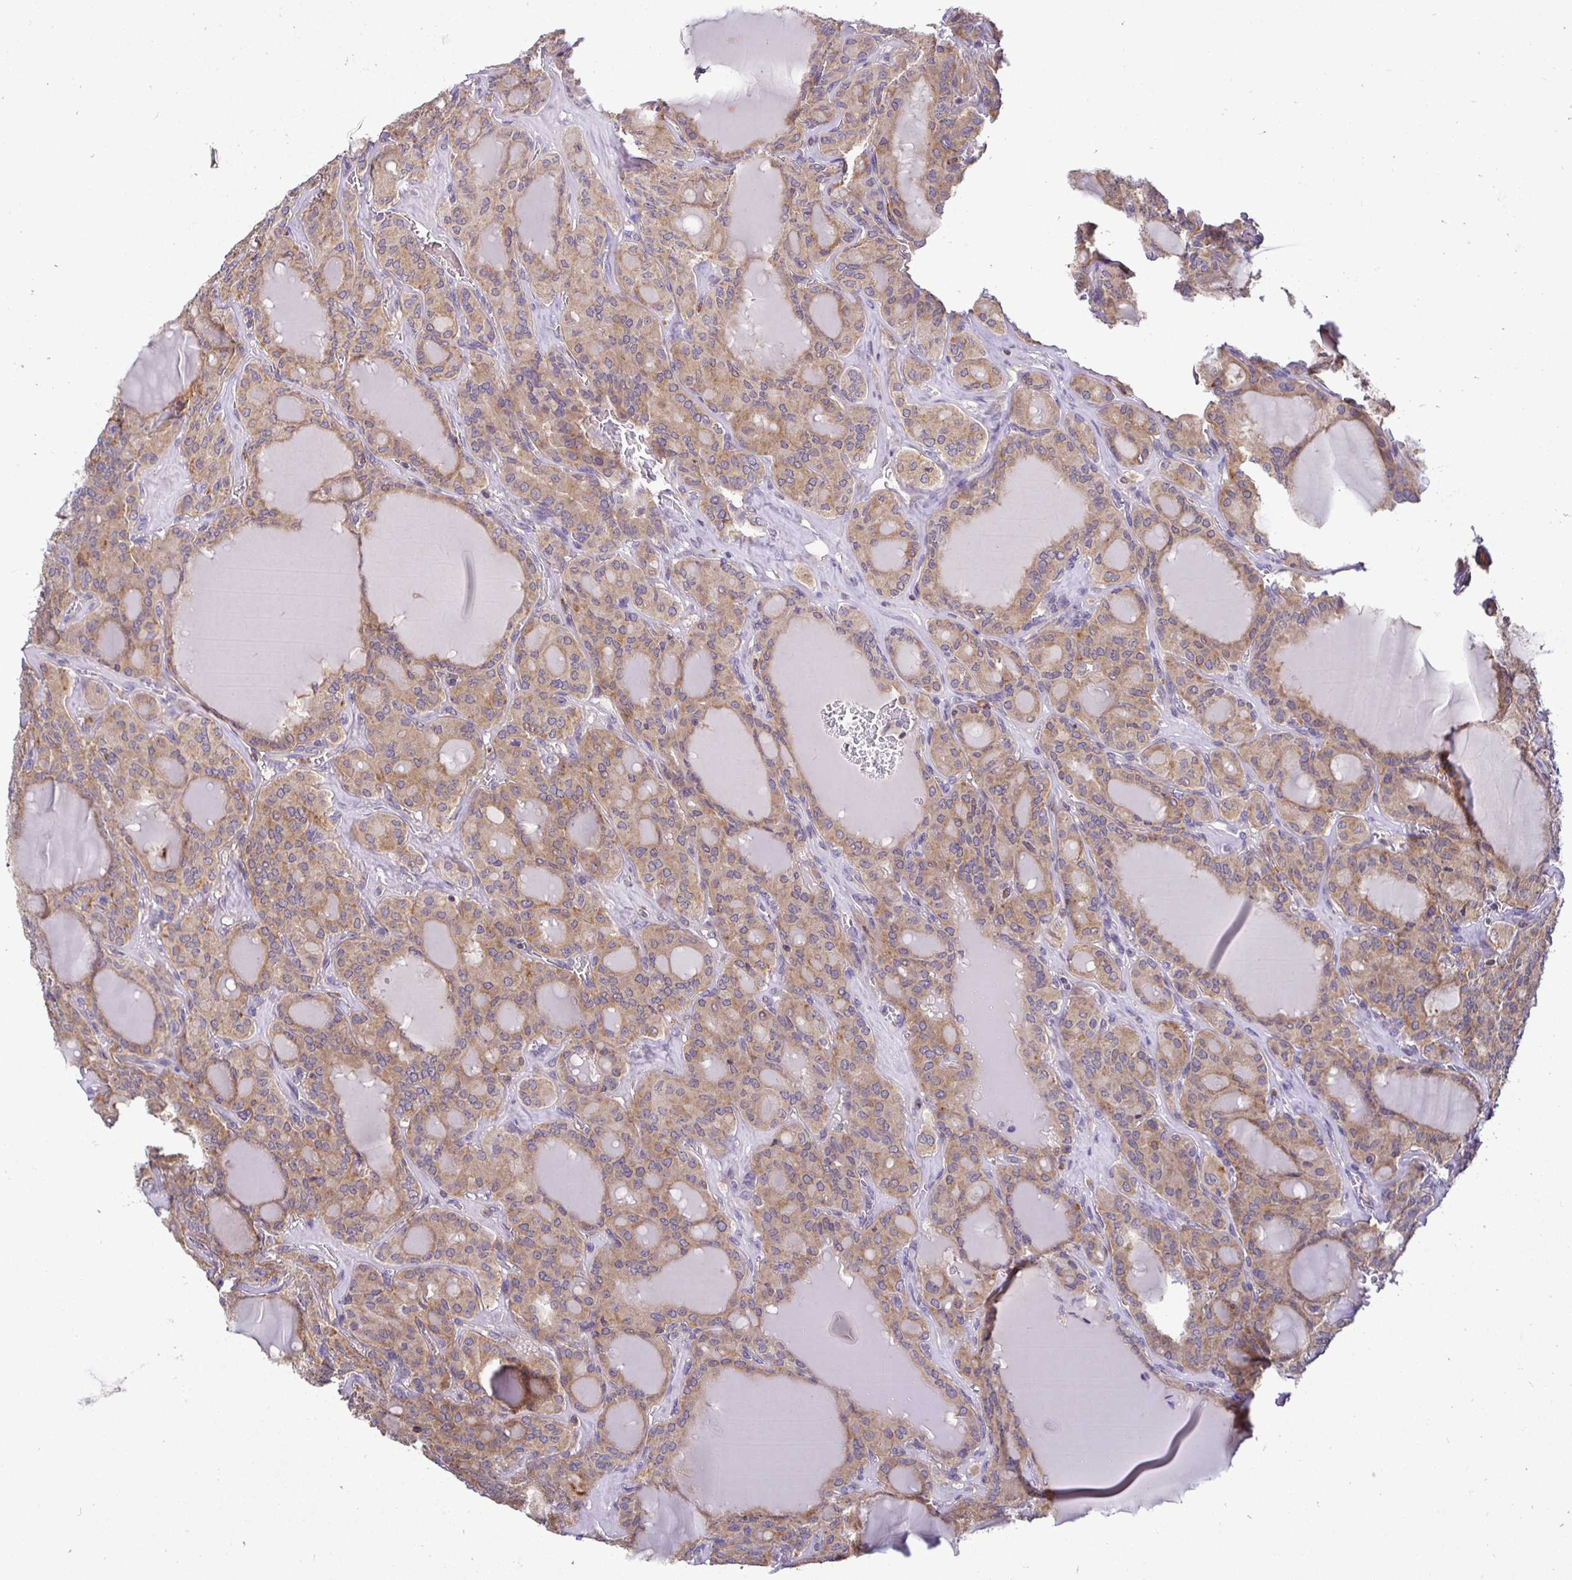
{"staining": {"intensity": "weak", "quantity": ">75%", "location": "cytoplasmic/membranous"}, "tissue": "thyroid cancer", "cell_type": "Tumor cells", "image_type": "cancer", "snomed": [{"axis": "morphology", "description": "Papillary adenocarcinoma, NOS"}, {"axis": "topography", "description": "Thyroid gland"}], "caption": "A histopathology image showing weak cytoplasmic/membranous positivity in about >75% of tumor cells in thyroid cancer (papillary adenocarcinoma), as visualized by brown immunohistochemical staining.", "gene": "ATP6V1F", "patient": {"sex": "male", "age": 87}}